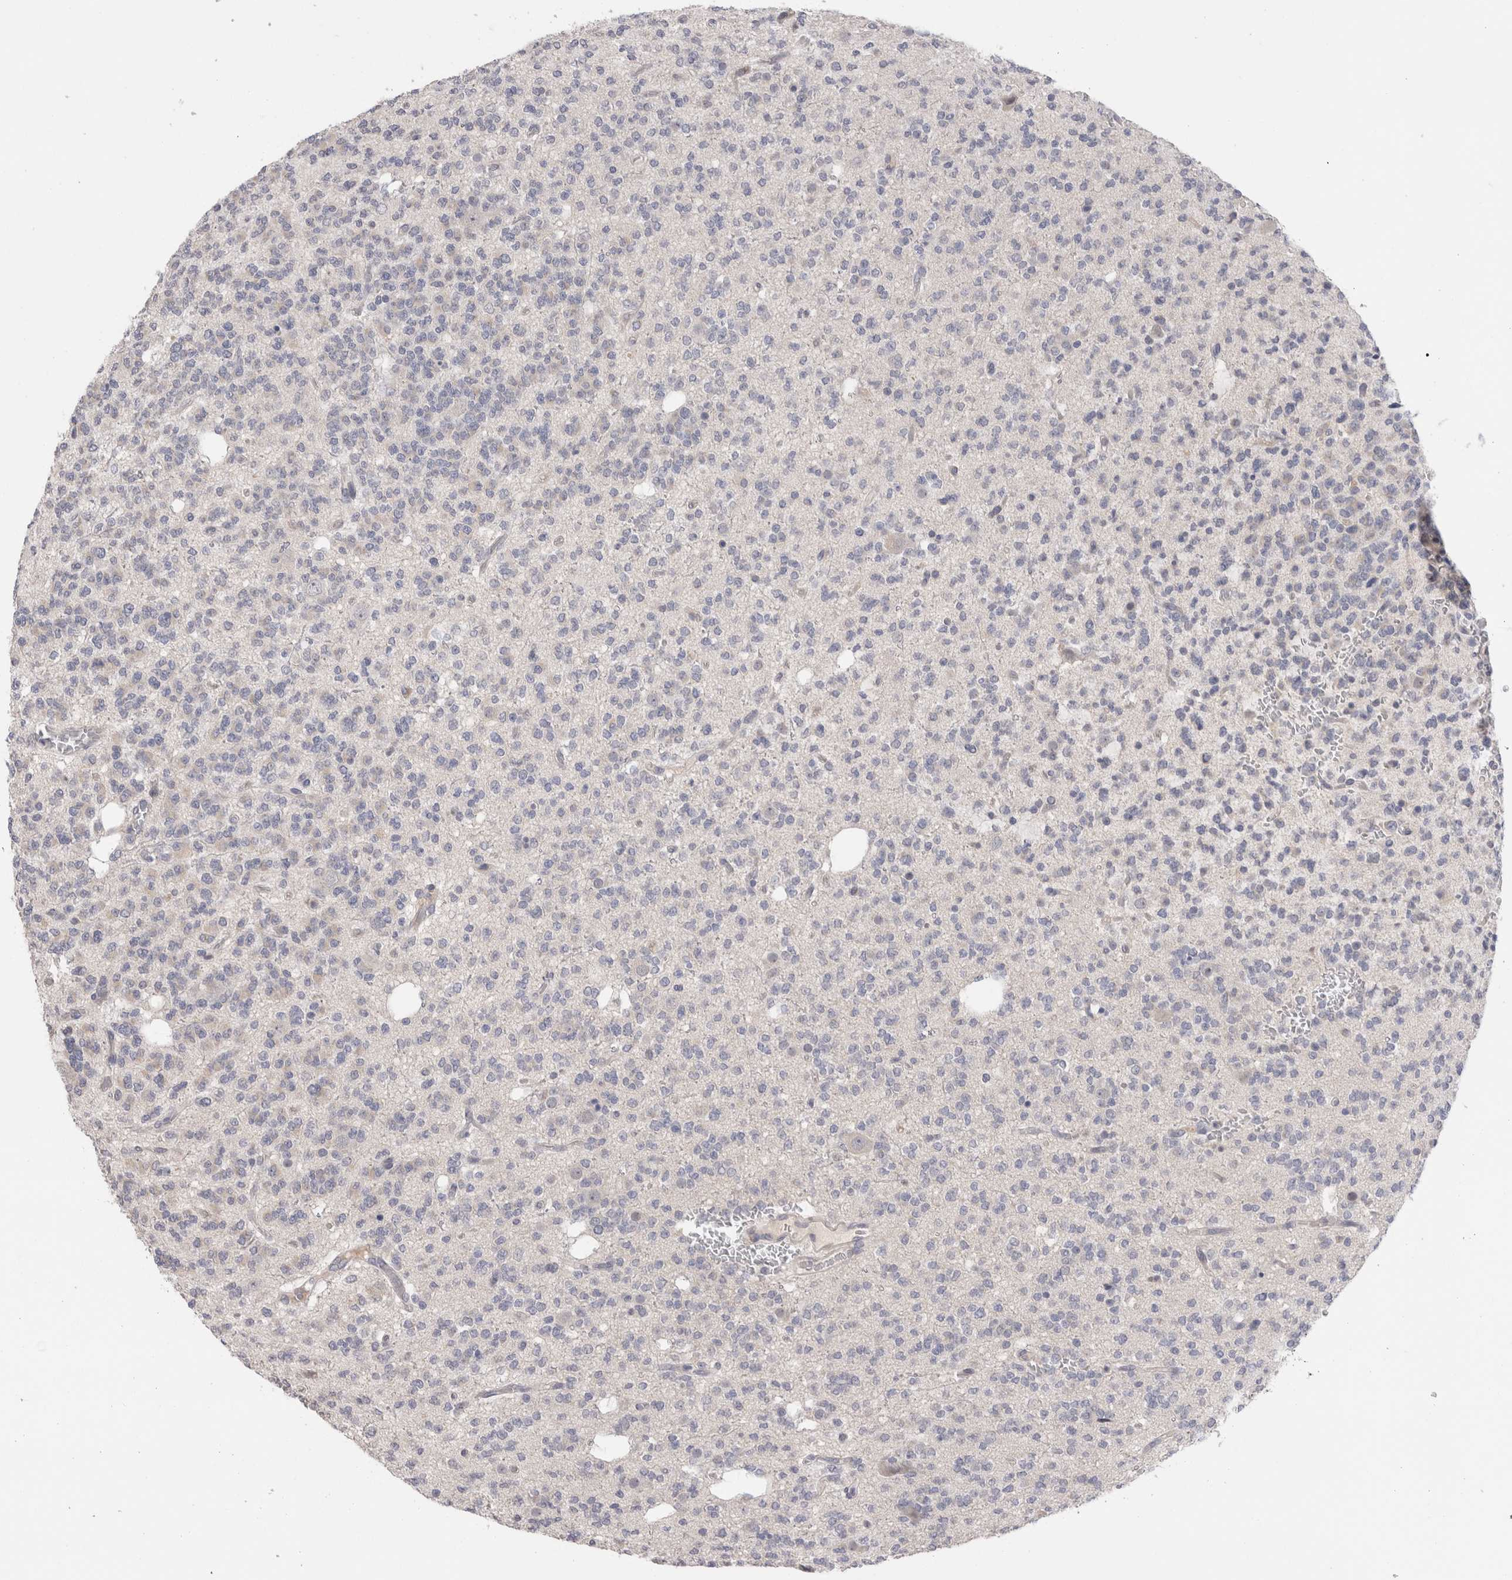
{"staining": {"intensity": "negative", "quantity": "none", "location": "none"}, "tissue": "glioma", "cell_type": "Tumor cells", "image_type": "cancer", "snomed": [{"axis": "morphology", "description": "Glioma, malignant, Low grade"}, {"axis": "topography", "description": "Brain"}], "caption": "Tumor cells are negative for brown protein staining in low-grade glioma (malignant).", "gene": "CRYBG1", "patient": {"sex": "male", "age": 38}}